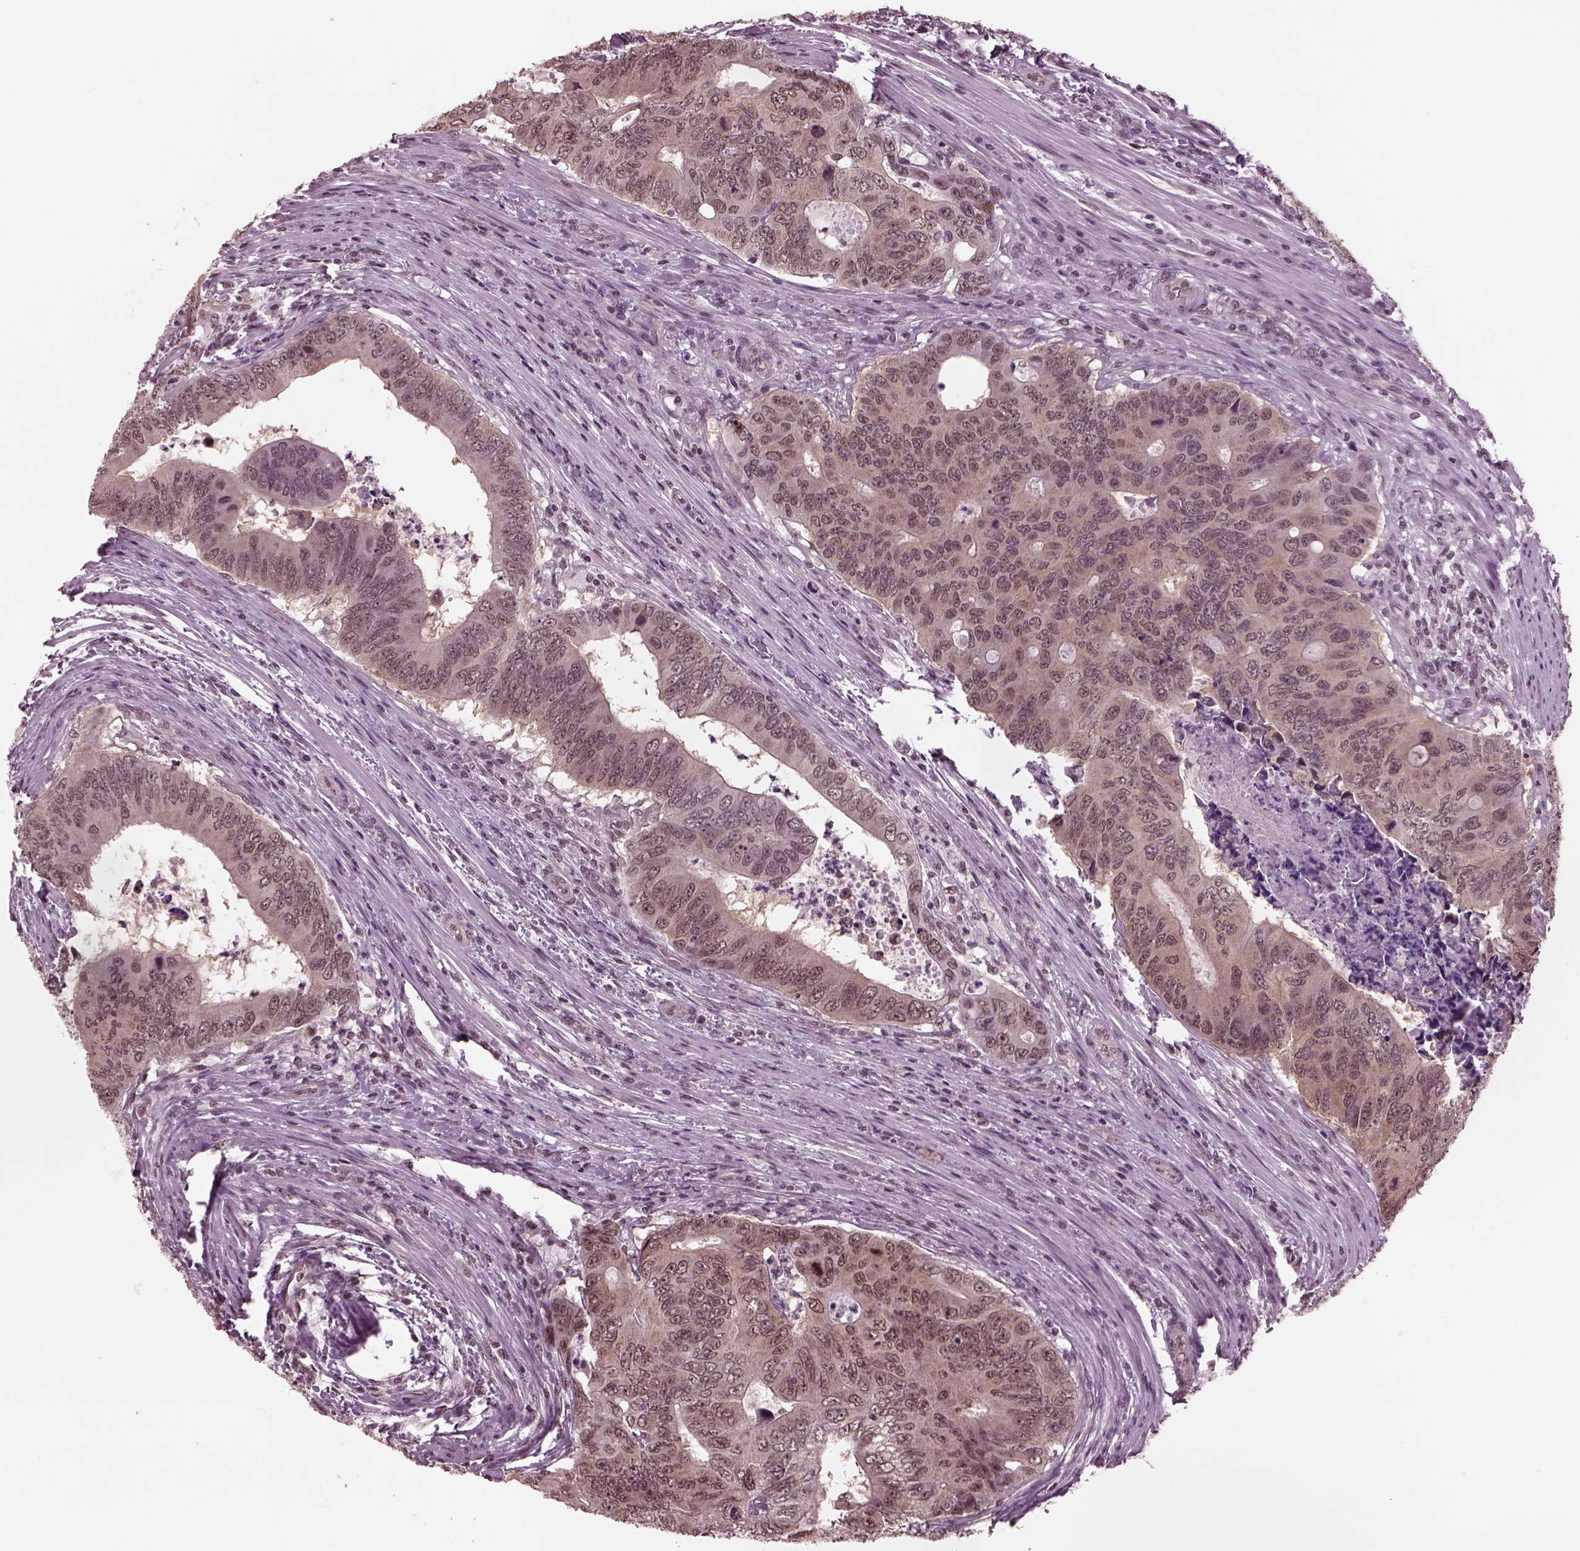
{"staining": {"intensity": "weak", "quantity": "25%-75%", "location": "cytoplasmic/membranous"}, "tissue": "colorectal cancer", "cell_type": "Tumor cells", "image_type": "cancer", "snomed": [{"axis": "morphology", "description": "Adenocarcinoma, NOS"}, {"axis": "topography", "description": "Colon"}], "caption": "Colorectal cancer (adenocarcinoma) stained with immunohistochemistry (IHC) shows weak cytoplasmic/membranous expression in approximately 25%-75% of tumor cells.", "gene": "RUVBL2", "patient": {"sex": "male", "age": 53}}